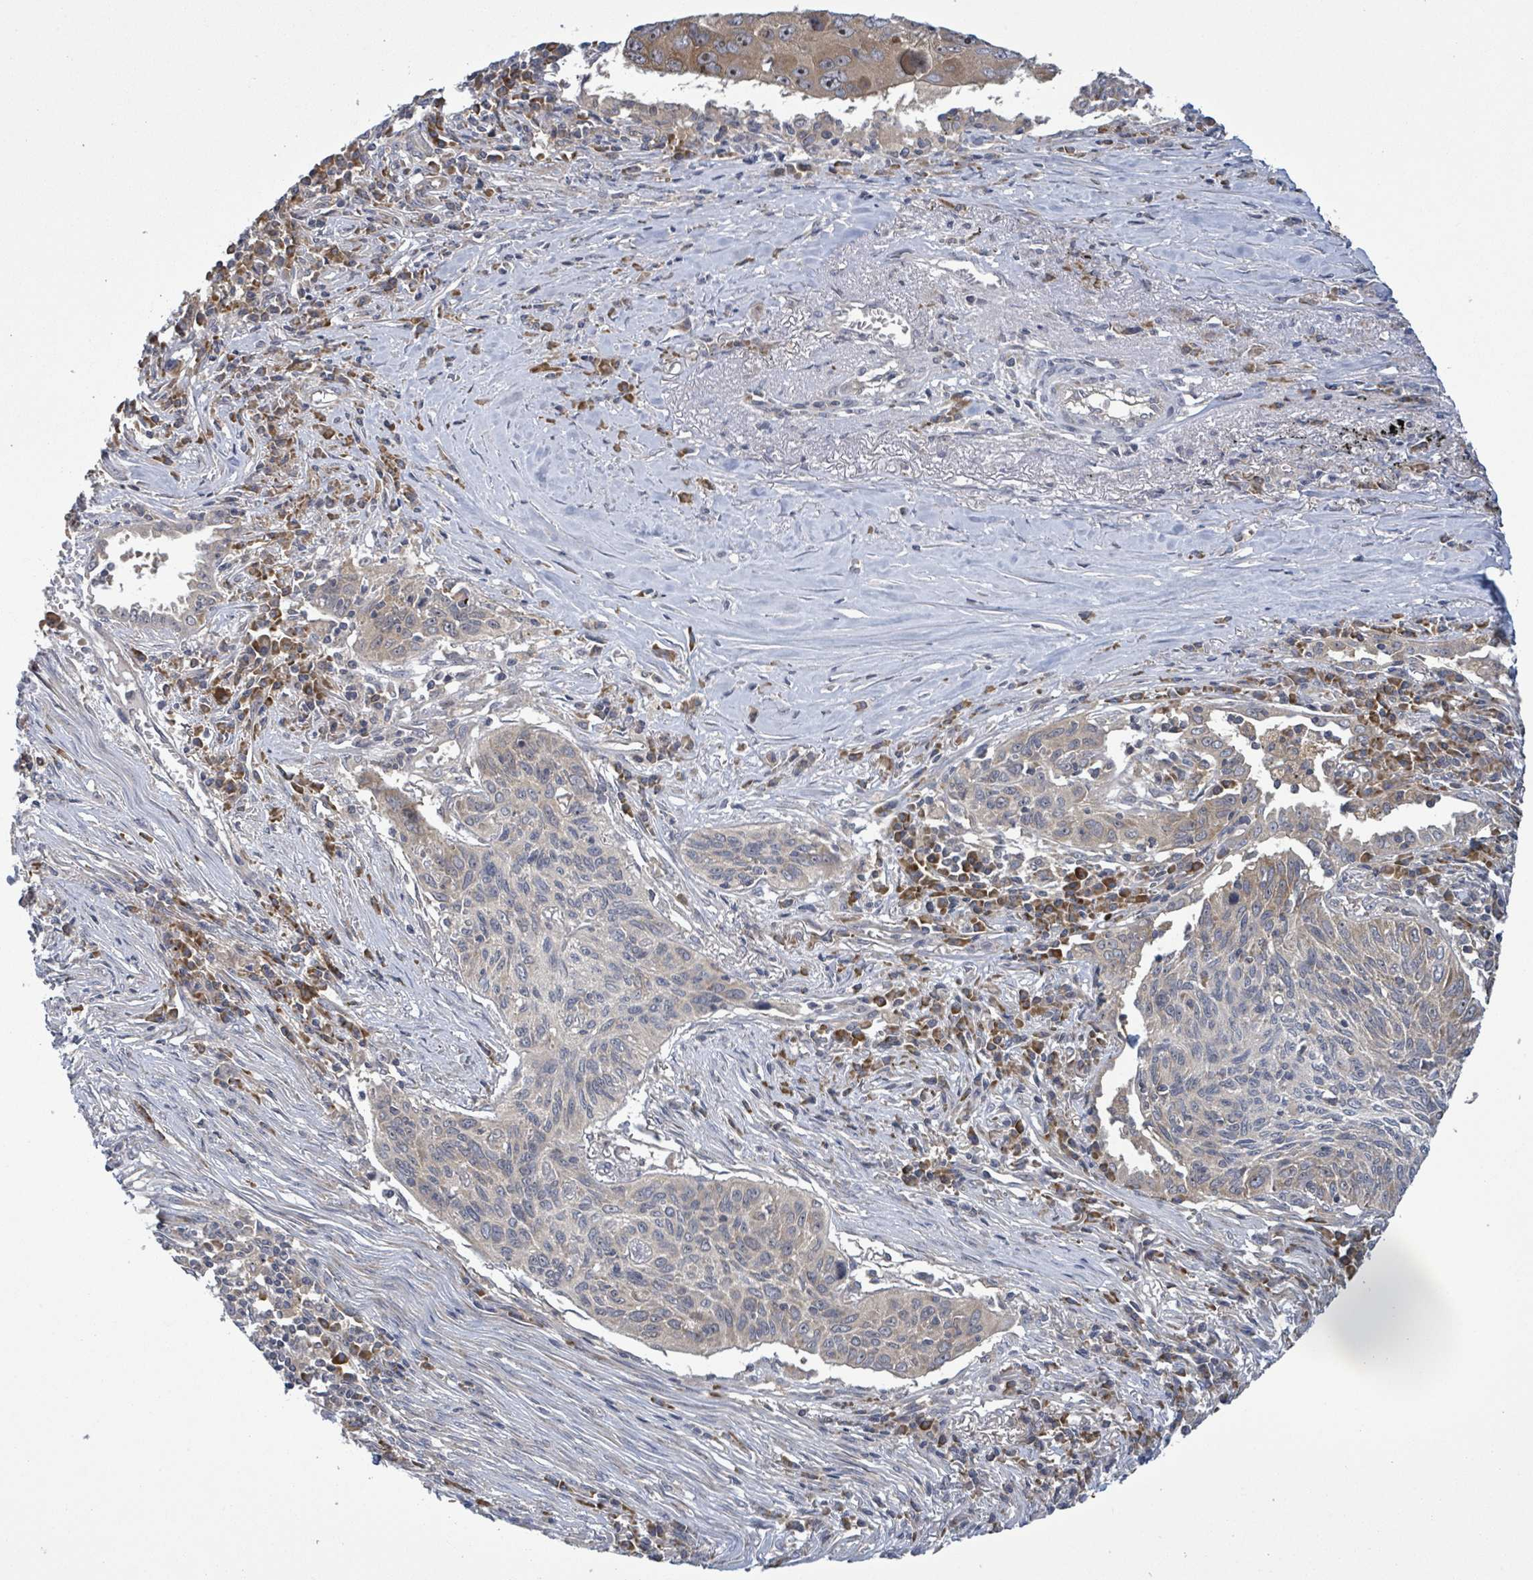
{"staining": {"intensity": "moderate", "quantity": "25%-75%", "location": "cytoplasmic/membranous"}, "tissue": "lung cancer", "cell_type": "Tumor cells", "image_type": "cancer", "snomed": [{"axis": "morphology", "description": "Squamous cell carcinoma, NOS"}, {"axis": "topography", "description": "Lung"}], "caption": "Immunohistochemical staining of lung cancer reveals medium levels of moderate cytoplasmic/membranous positivity in about 25%-75% of tumor cells. The protein is stained brown, and the nuclei are stained in blue (DAB IHC with brightfield microscopy, high magnification).", "gene": "SERPINE3", "patient": {"sex": "female", "age": 66}}